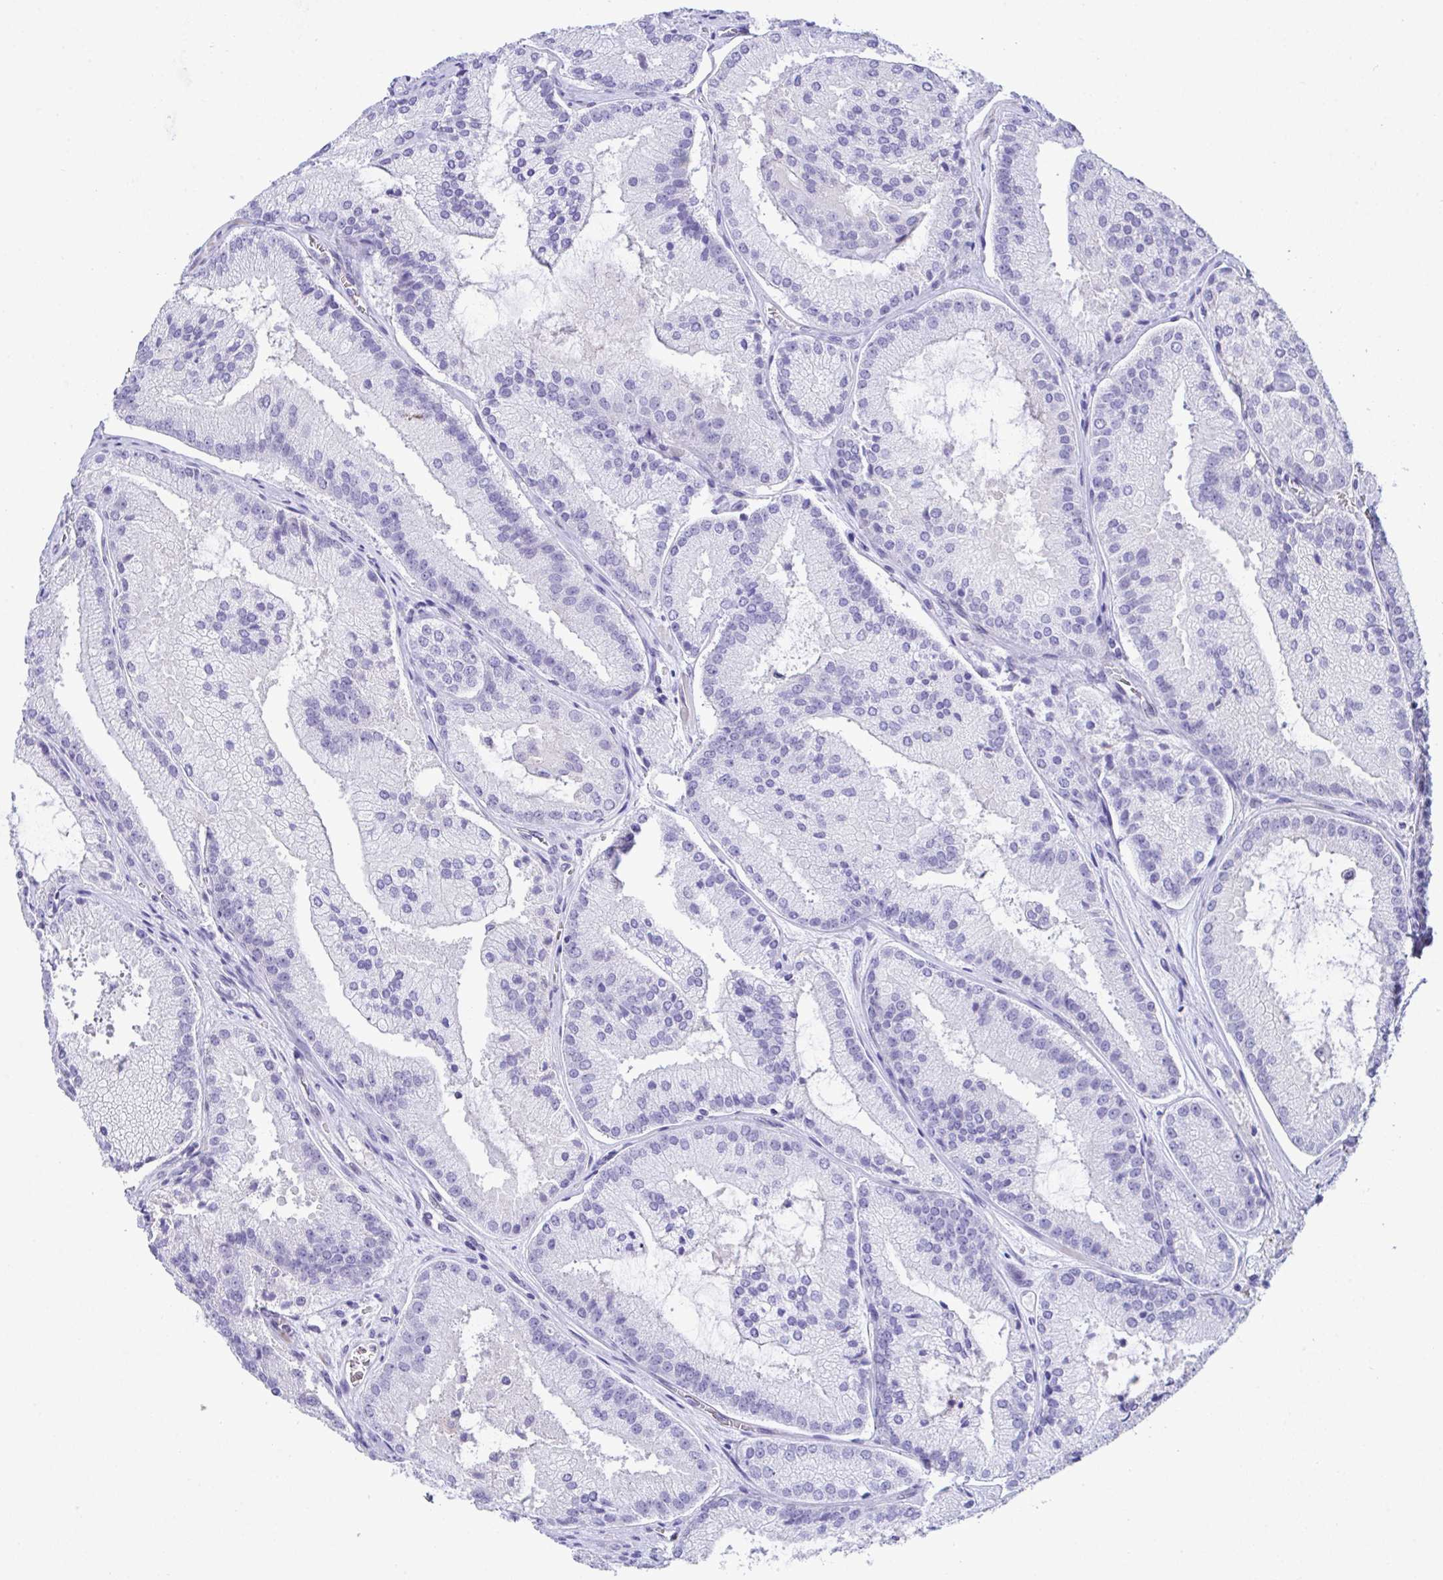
{"staining": {"intensity": "negative", "quantity": "none", "location": "none"}, "tissue": "prostate cancer", "cell_type": "Tumor cells", "image_type": "cancer", "snomed": [{"axis": "morphology", "description": "Adenocarcinoma, High grade"}, {"axis": "topography", "description": "Prostate"}], "caption": "Tumor cells show no significant protein positivity in prostate cancer.", "gene": "KMT2E", "patient": {"sex": "male", "age": 73}}